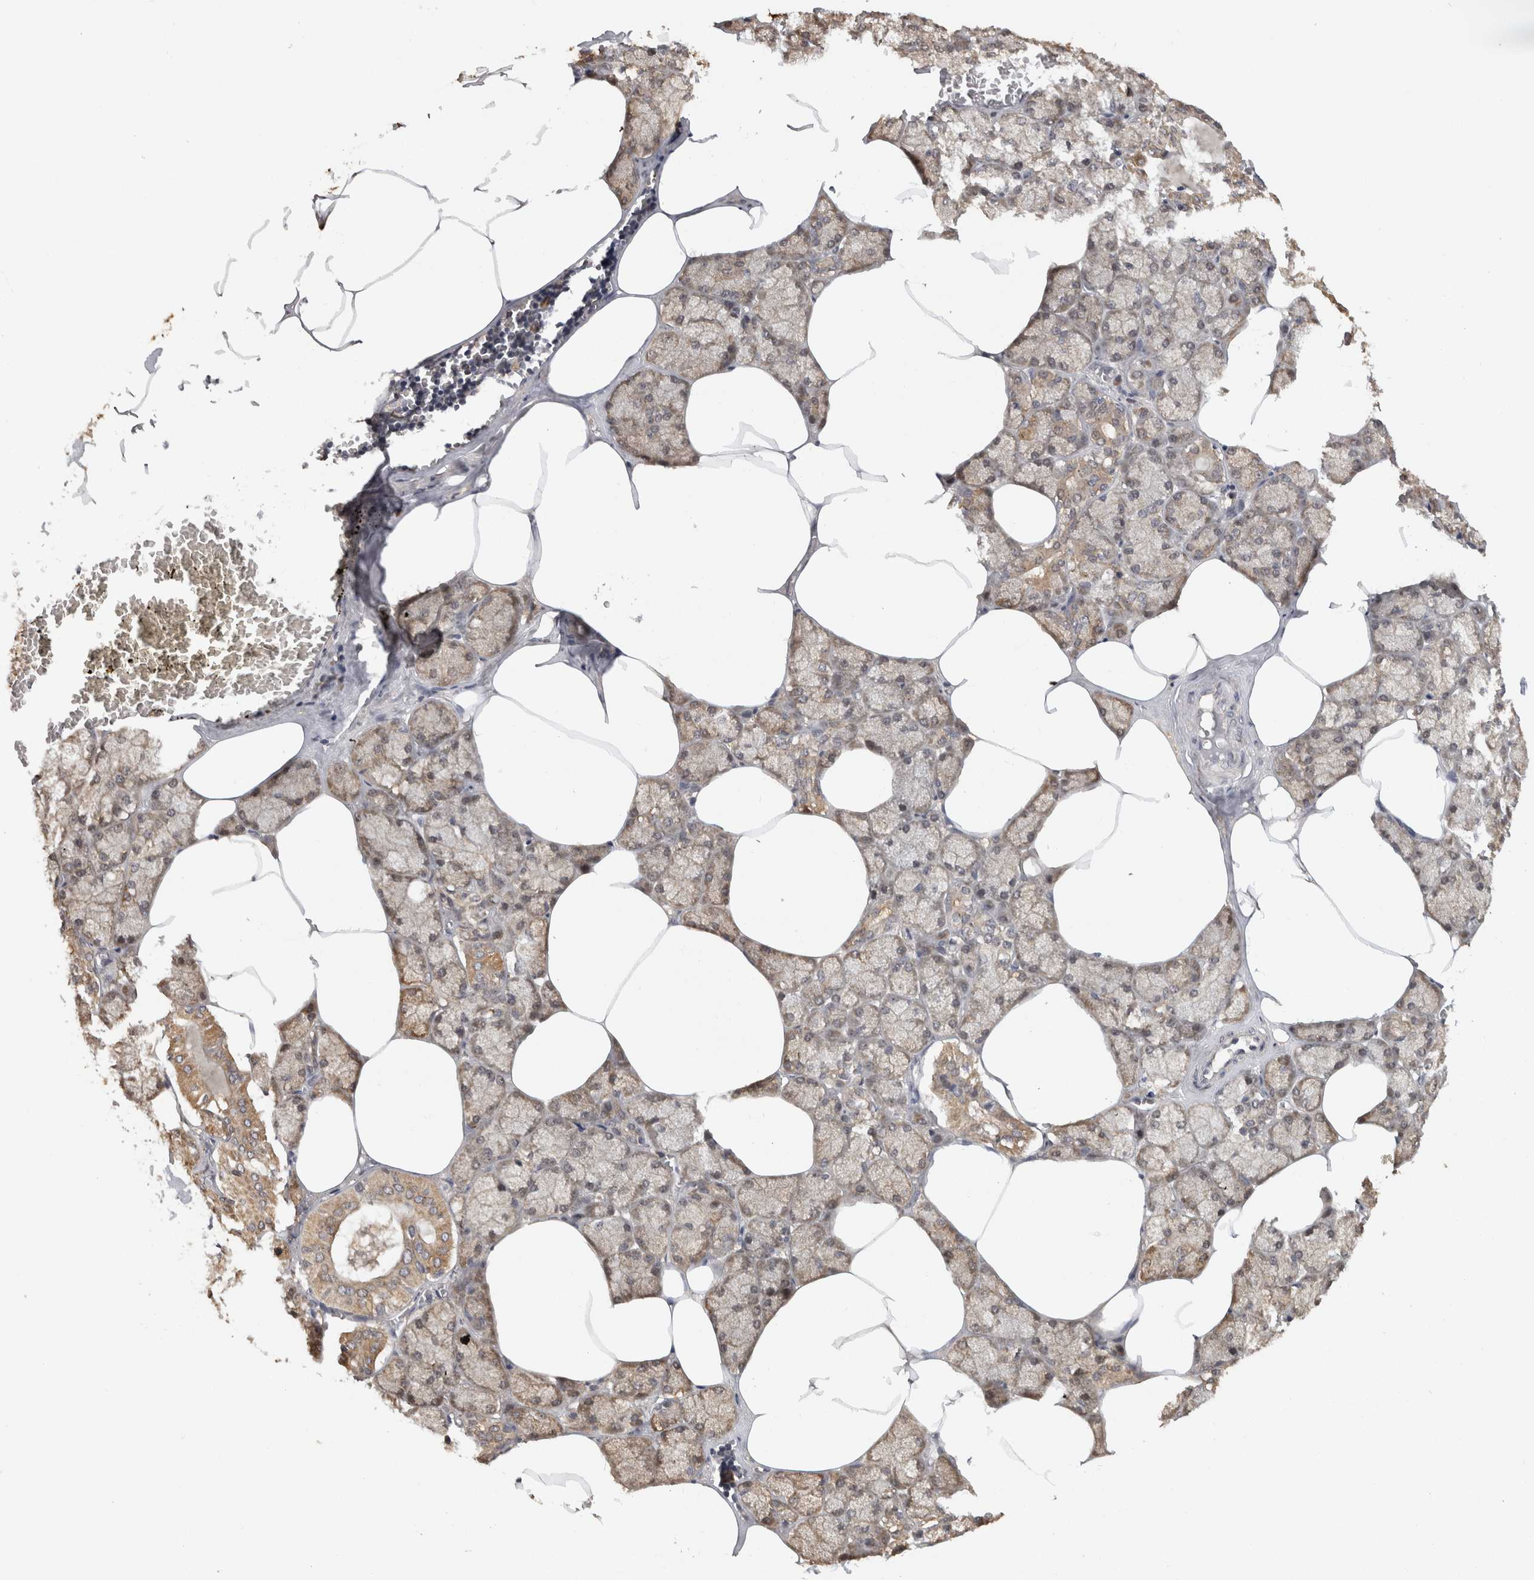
{"staining": {"intensity": "moderate", "quantity": "25%-75%", "location": "cytoplasmic/membranous"}, "tissue": "salivary gland", "cell_type": "Glandular cells", "image_type": "normal", "snomed": [{"axis": "morphology", "description": "Normal tissue, NOS"}, {"axis": "topography", "description": "Salivary gland"}], "caption": "Protein staining of benign salivary gland shows moderate cytoplasmic/membranous staining in approximately 25%-75% of glandular cells.", "gene": "ACAT2", "patient": {"sex": "male", "age": 62}}